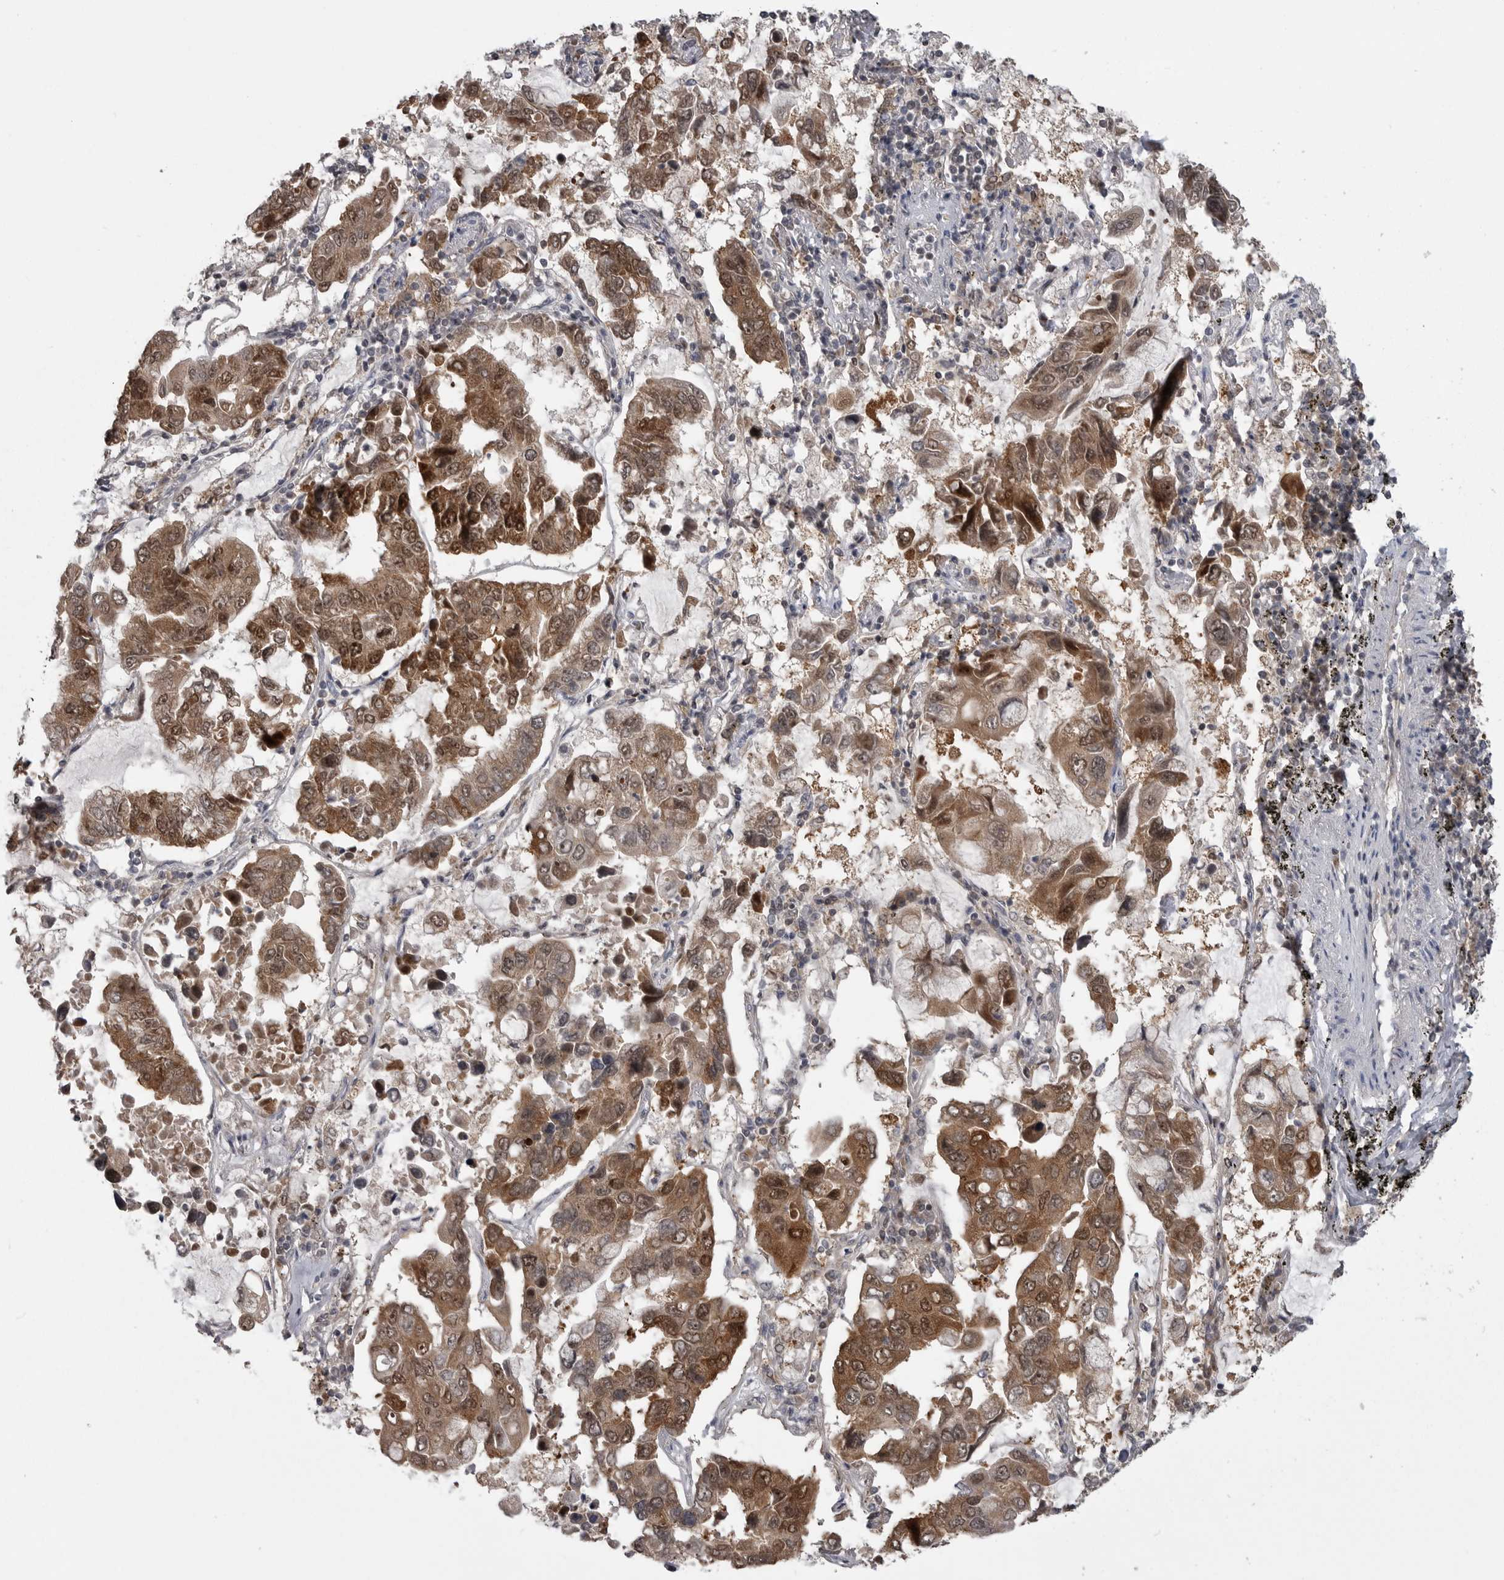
{"staining": {"intensity": "moderate", "quantity": ">75%", "location": "cytoplasmic/membranous,nuclear"}, "tissue": "lung cancer", "cell_type": "Tumor cells", "image_type": "cancer", "snomed": [{"axis": "morphology", "description": "Adenocarcinoma, NOS"}, {"axis": "topography", "description": "Lung"}], "caption": "Human lung cancer (adenocarcinoma) stained with a protein marker demonstrates moderate staining in tumor cells.", "gene": "MAPK13", "patient": {"sex": "male", "age": 64}}